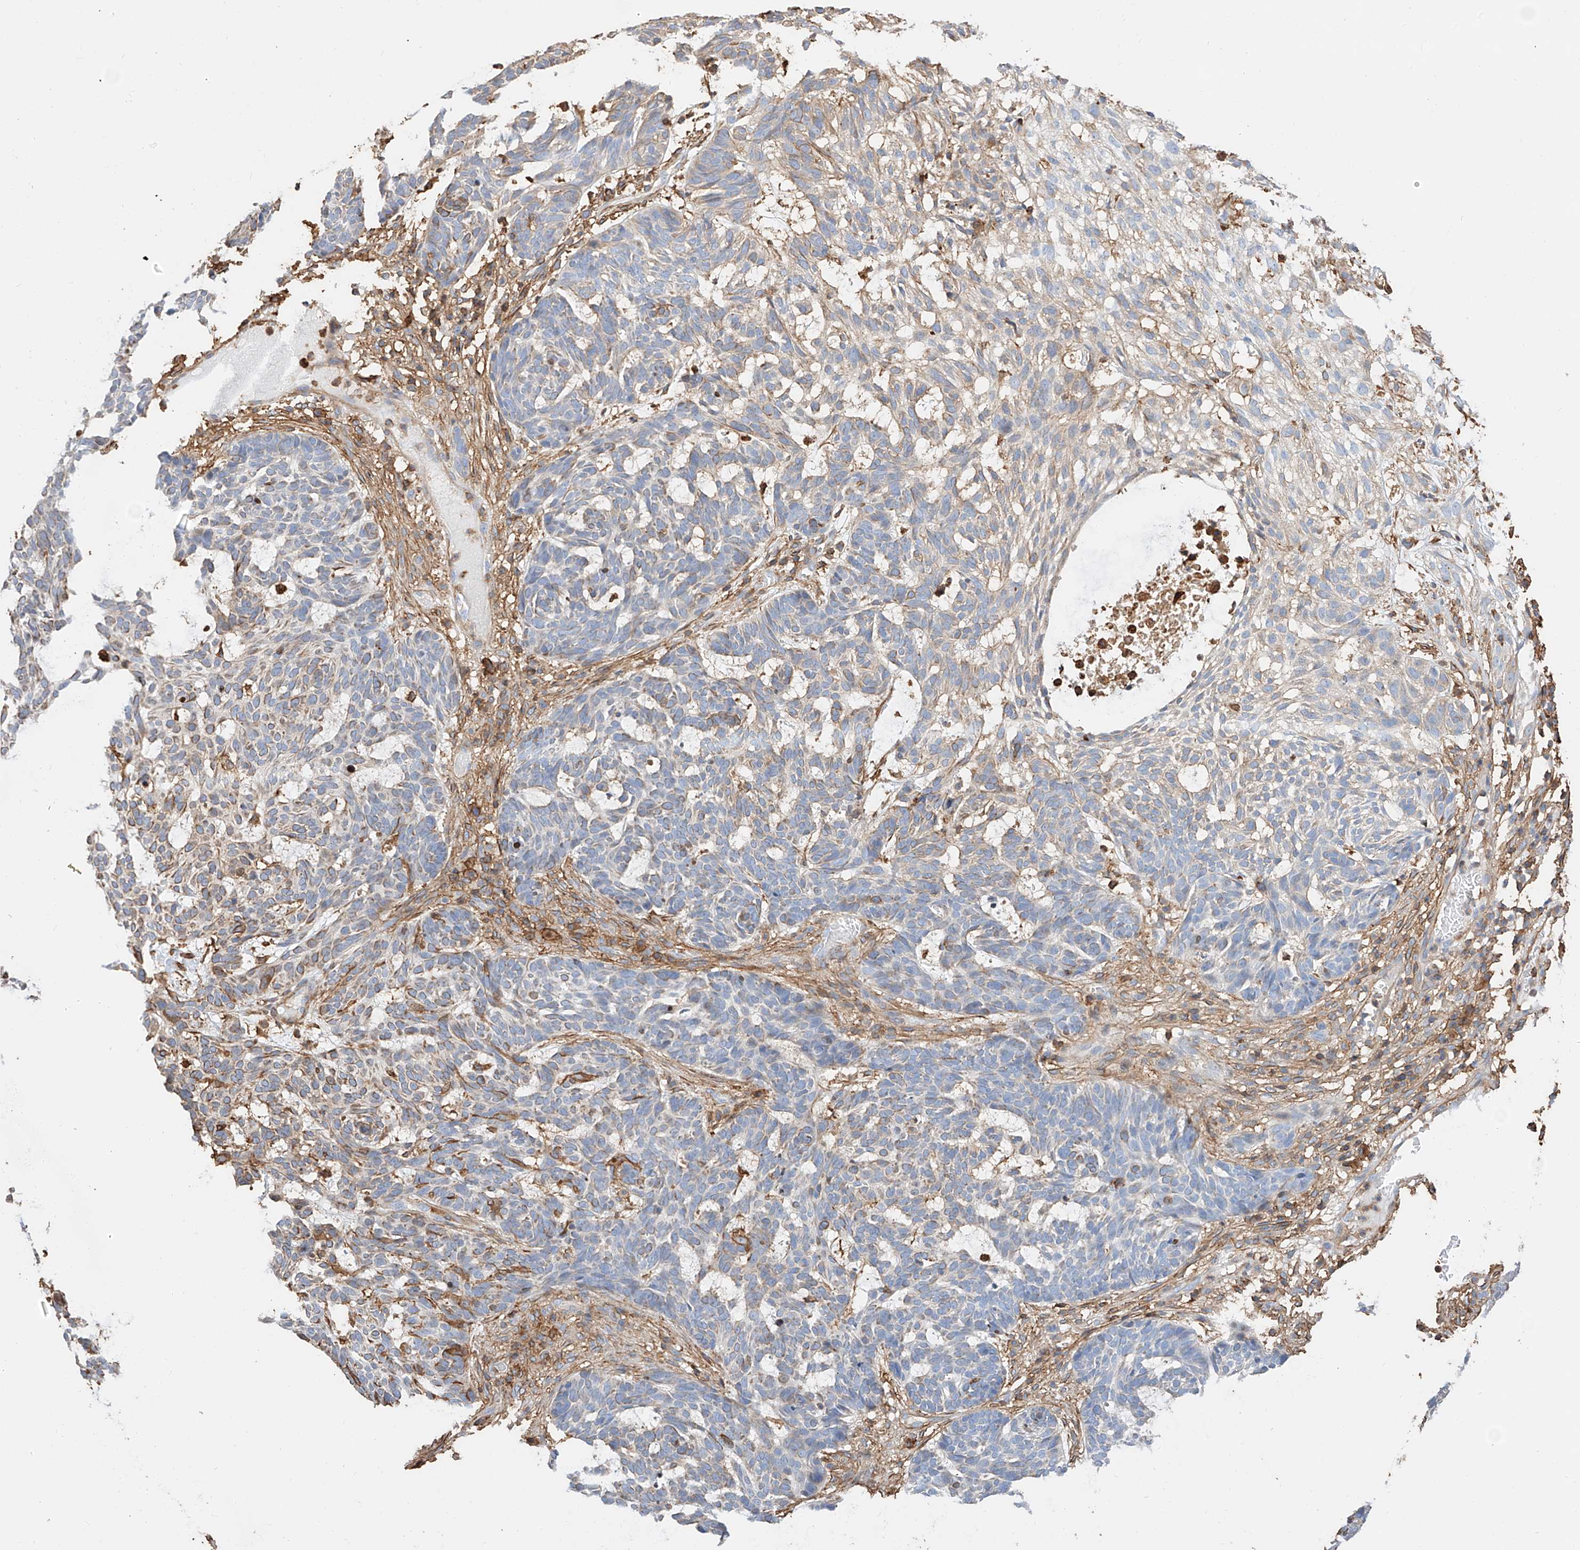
{"staining": {"intensity": "moderate", "quantity": "<25%", "location": "cytoplasmic/membranous"}, "tissue": "skin cancer", "cell_type": "Tumor cells", "image_type": "cancer", "snomed": [{"axis": "morphology", "description": "Basal cell carcinoma"}, {"axis": "topography", "description": "Skin"}], "caption": "Immunohistochemistry (IHC) histopathology image of basal cell carcinoma (skin) stained for a protein (brown), which exhibits low levels of moderate cytoplasmic/membranous expression in about <25% of tumor cells.", "gene": "WFS1", "patient": {"sex": "male", "age": 85}}